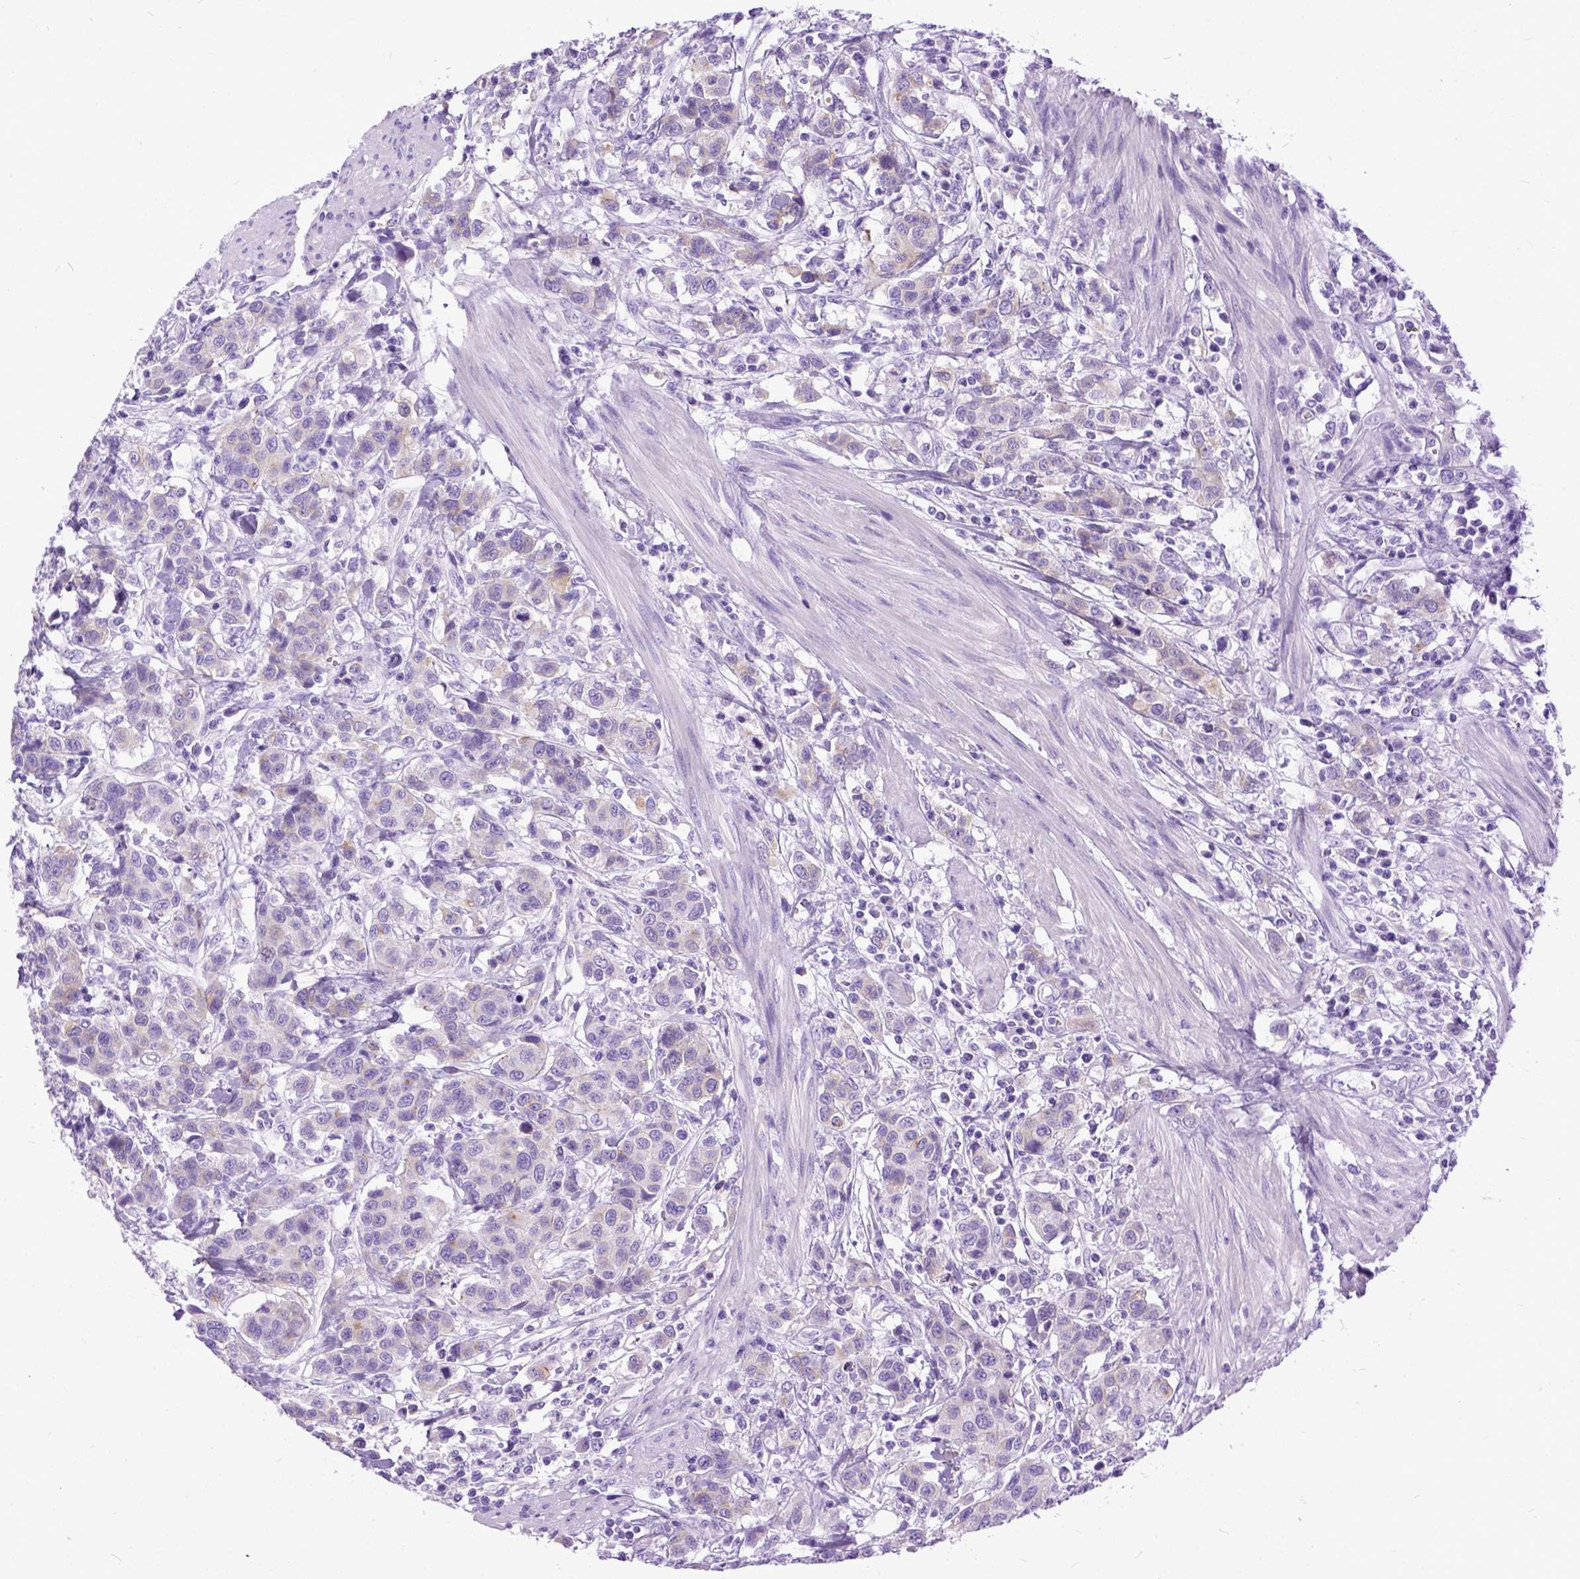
{"staining": {"intensity": "negative", "quantity": "none", "location": "none"}, "tissue": "urothelial cancer", "cell_type": "Tumor cells", "image_type": "cancer", "snomed": [{"axis": "morphology", "description": "Urothelial carcinoma, High grade"}, {"axis": "topography", "description": "Urinary bladder"}], "caption": "This is an immunohistochemistry micrograph of urothelial carcinoma (high-grade). There is no positivity in tumor cells.", "gene": "PPL", "patient": {"sex": "female", "age": 58}}